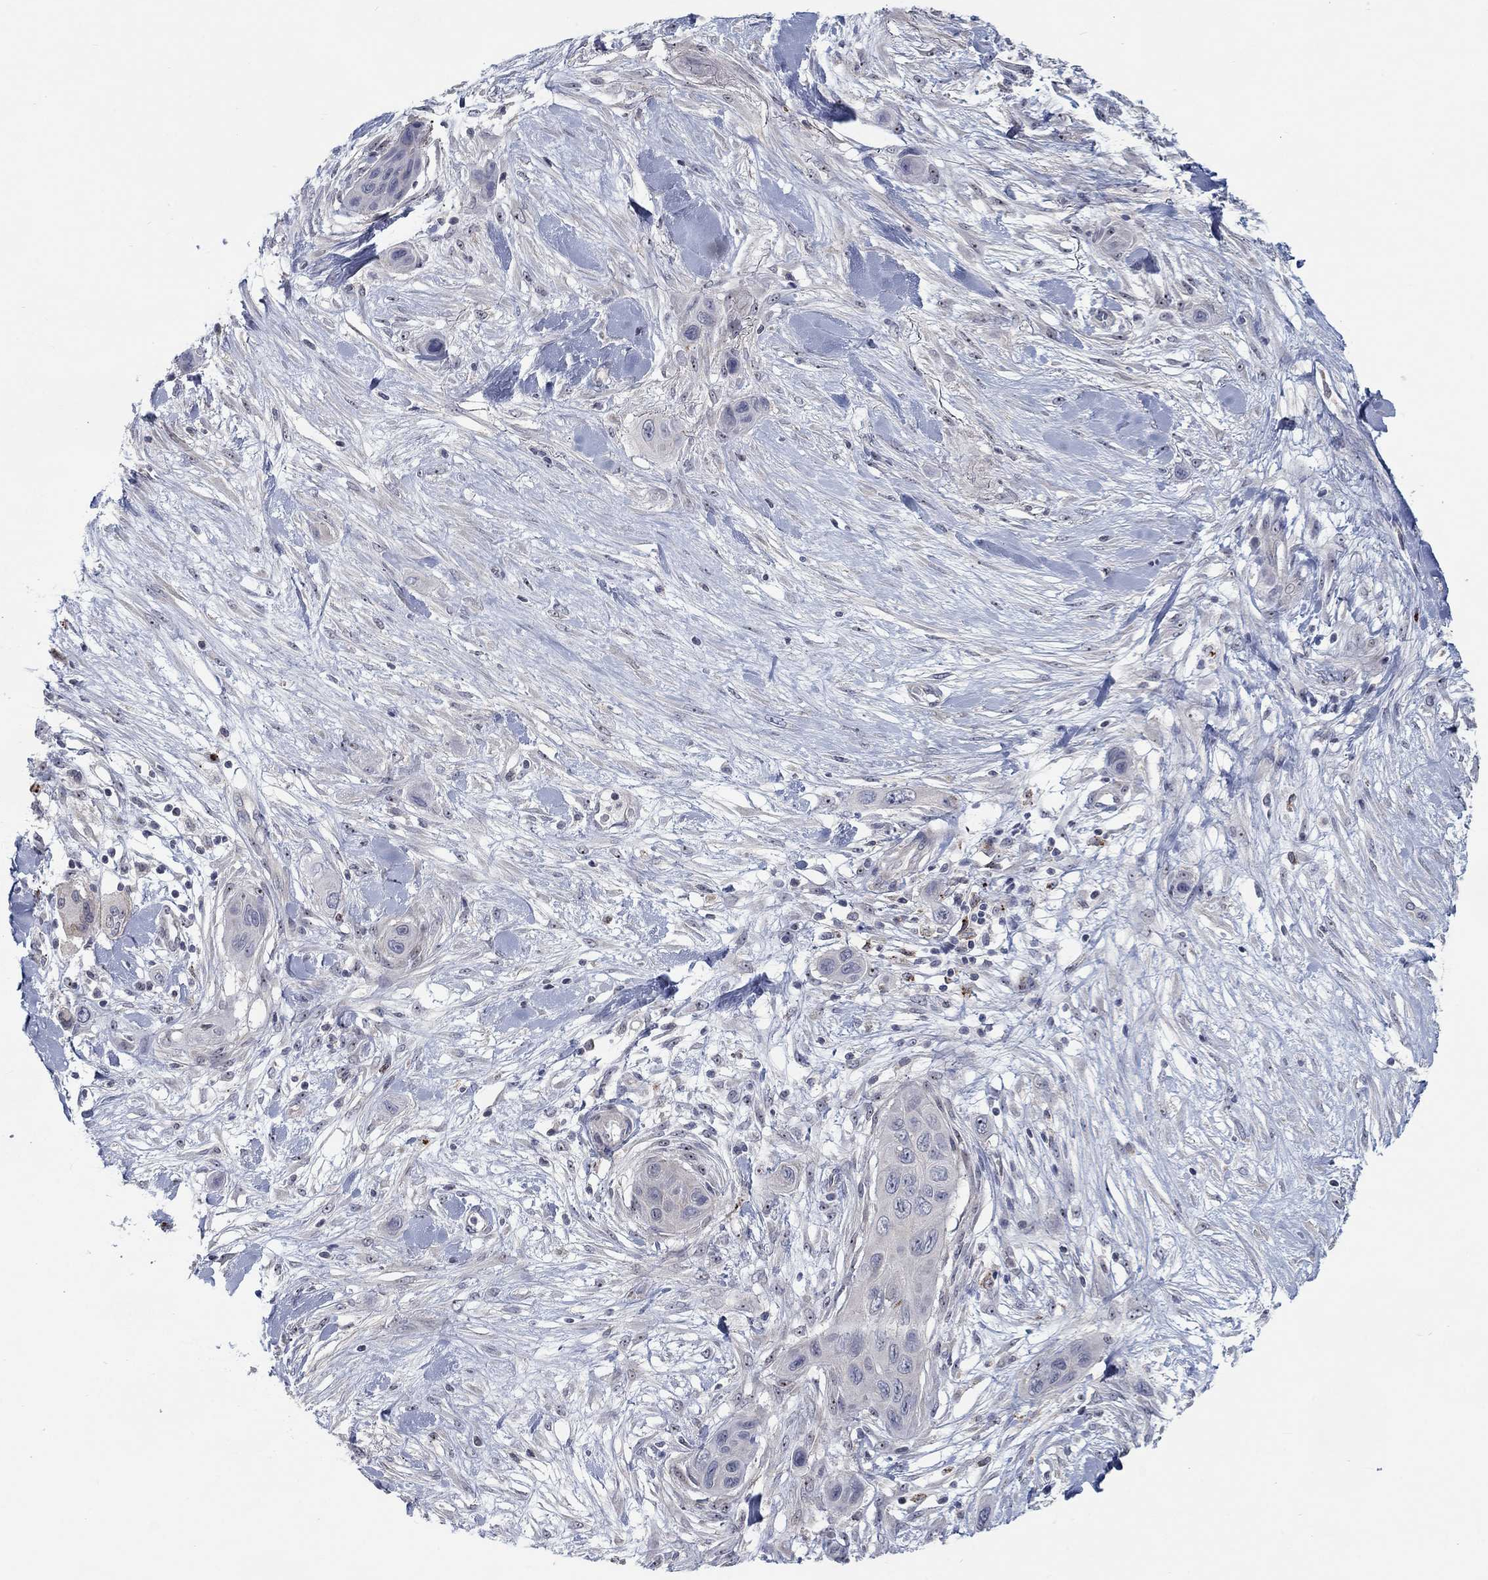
{"staining": {"intensity": "negative", "quantity": "none", "location": "none"}, "tissue": "skin cancer", "cell_type": "Tumor cells", "image_type": "cancer", "snomed": [{"axis": "morphology", "description": "Squamous cell carcinoma, NOS"}, {"axis": "topography", "description": "Skin"}], "caption": "Immunohistochemistry (IHC) photomicrograph of neoplastic tissue: human skin cancer (squamous cell carcinoma) stained with DAB (3,3'-diaminobenzidine) shows no significant protein staining in tumor cells. (DAB IHC visualized using brightfield microscopy, high magnification).", "gene": "MTSS2", "patient": {"sex": "male", "age": 79}}